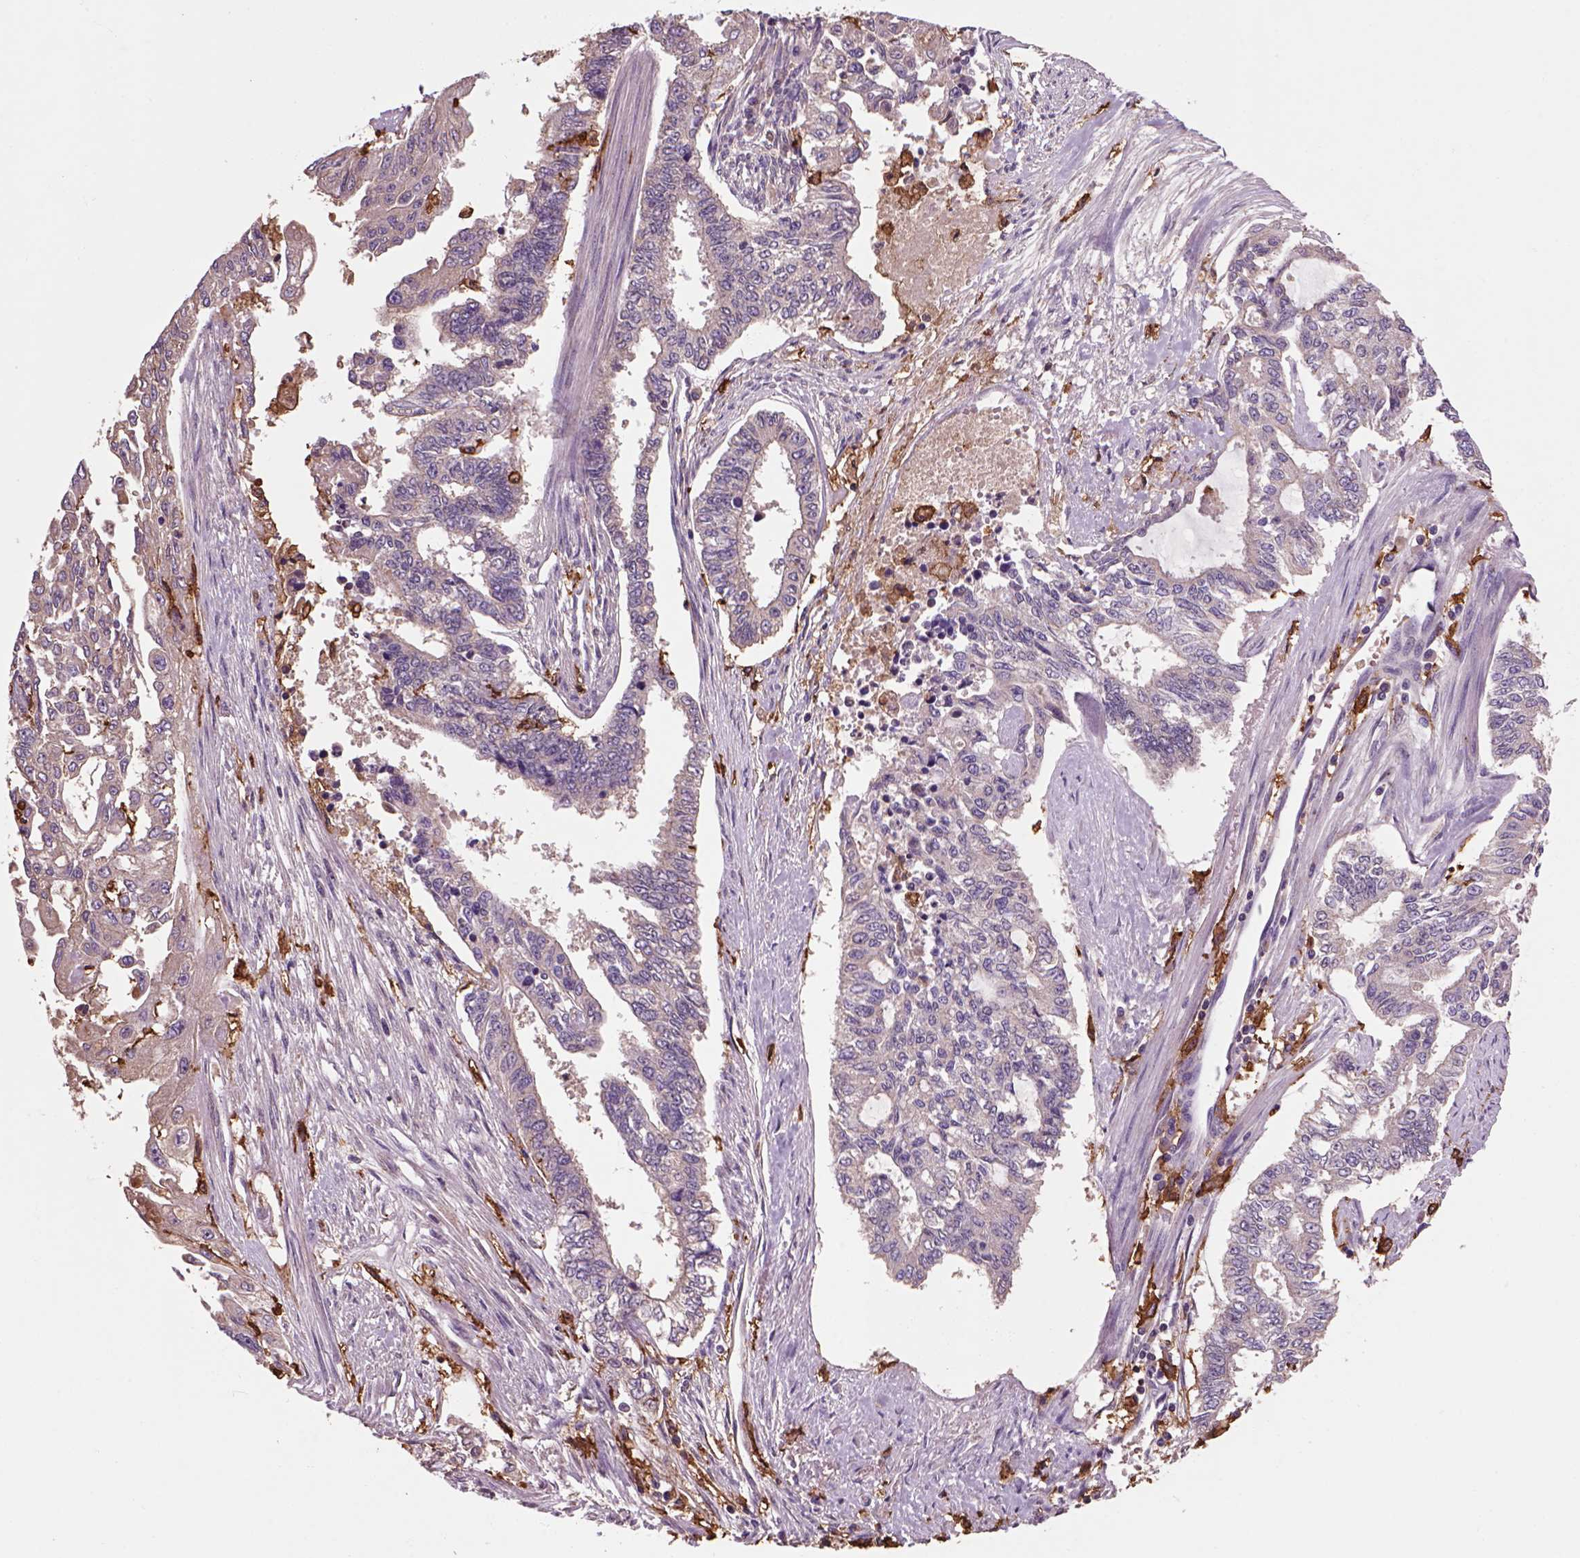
{"staining": {"intensity": "negative", "quantity": "none", "location": "none"}, "tissue": "endometrial cancer", "cell_type": "Tumor cells", "image_type": "cancer", "snomed": [{"axis": "morphology", "description": "Adenocarcinoma, NOS"}, {"axis": "topography", "description": "Uterus"}], "caption": "An image of adenocarcinoma (endometrial) stained for a protein demonstrates no brown staining in tumor cells.", "gene": "CD14", "patient": {"sex": "female", "age": 59}}